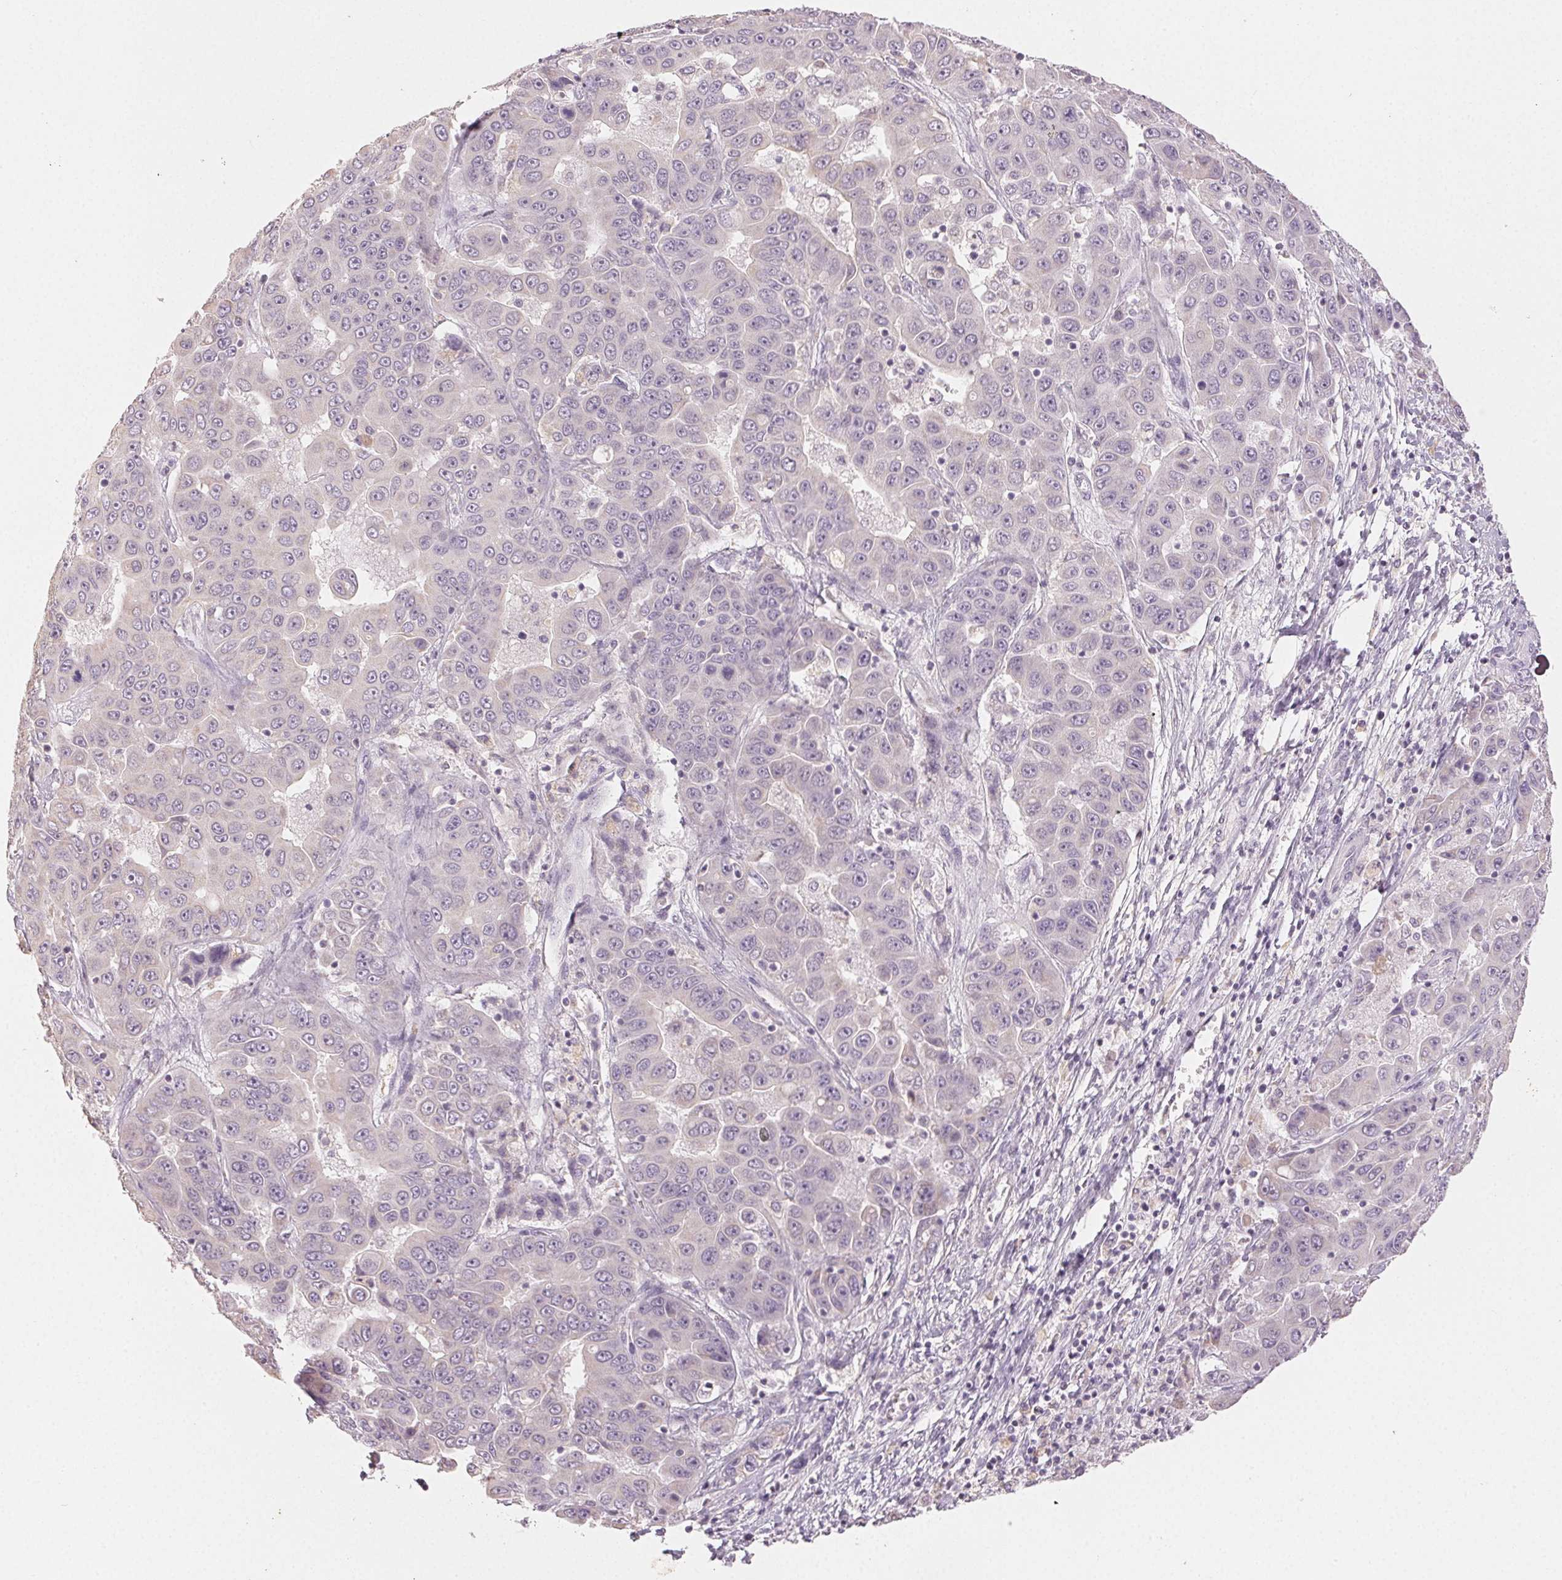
{"staining": {"intensity": "negative", "quantity": "none", "location": "none"}, "tissue": "liver cancer", "cell_type": "Tumor cells", "image_type": "cancer", "snomed": [{"axis": "morphology", "description": "Cholangiocarcinoma"}, {"axis": "topography", "description": "Liver"}], "caption": "Tumor cells show no significant positivity in liver cancer. (Immunohistochemistry, brightfield microscopy, high magnification).", "gene": "LVRN", "patient": {"sex": "female", "age": 52}}